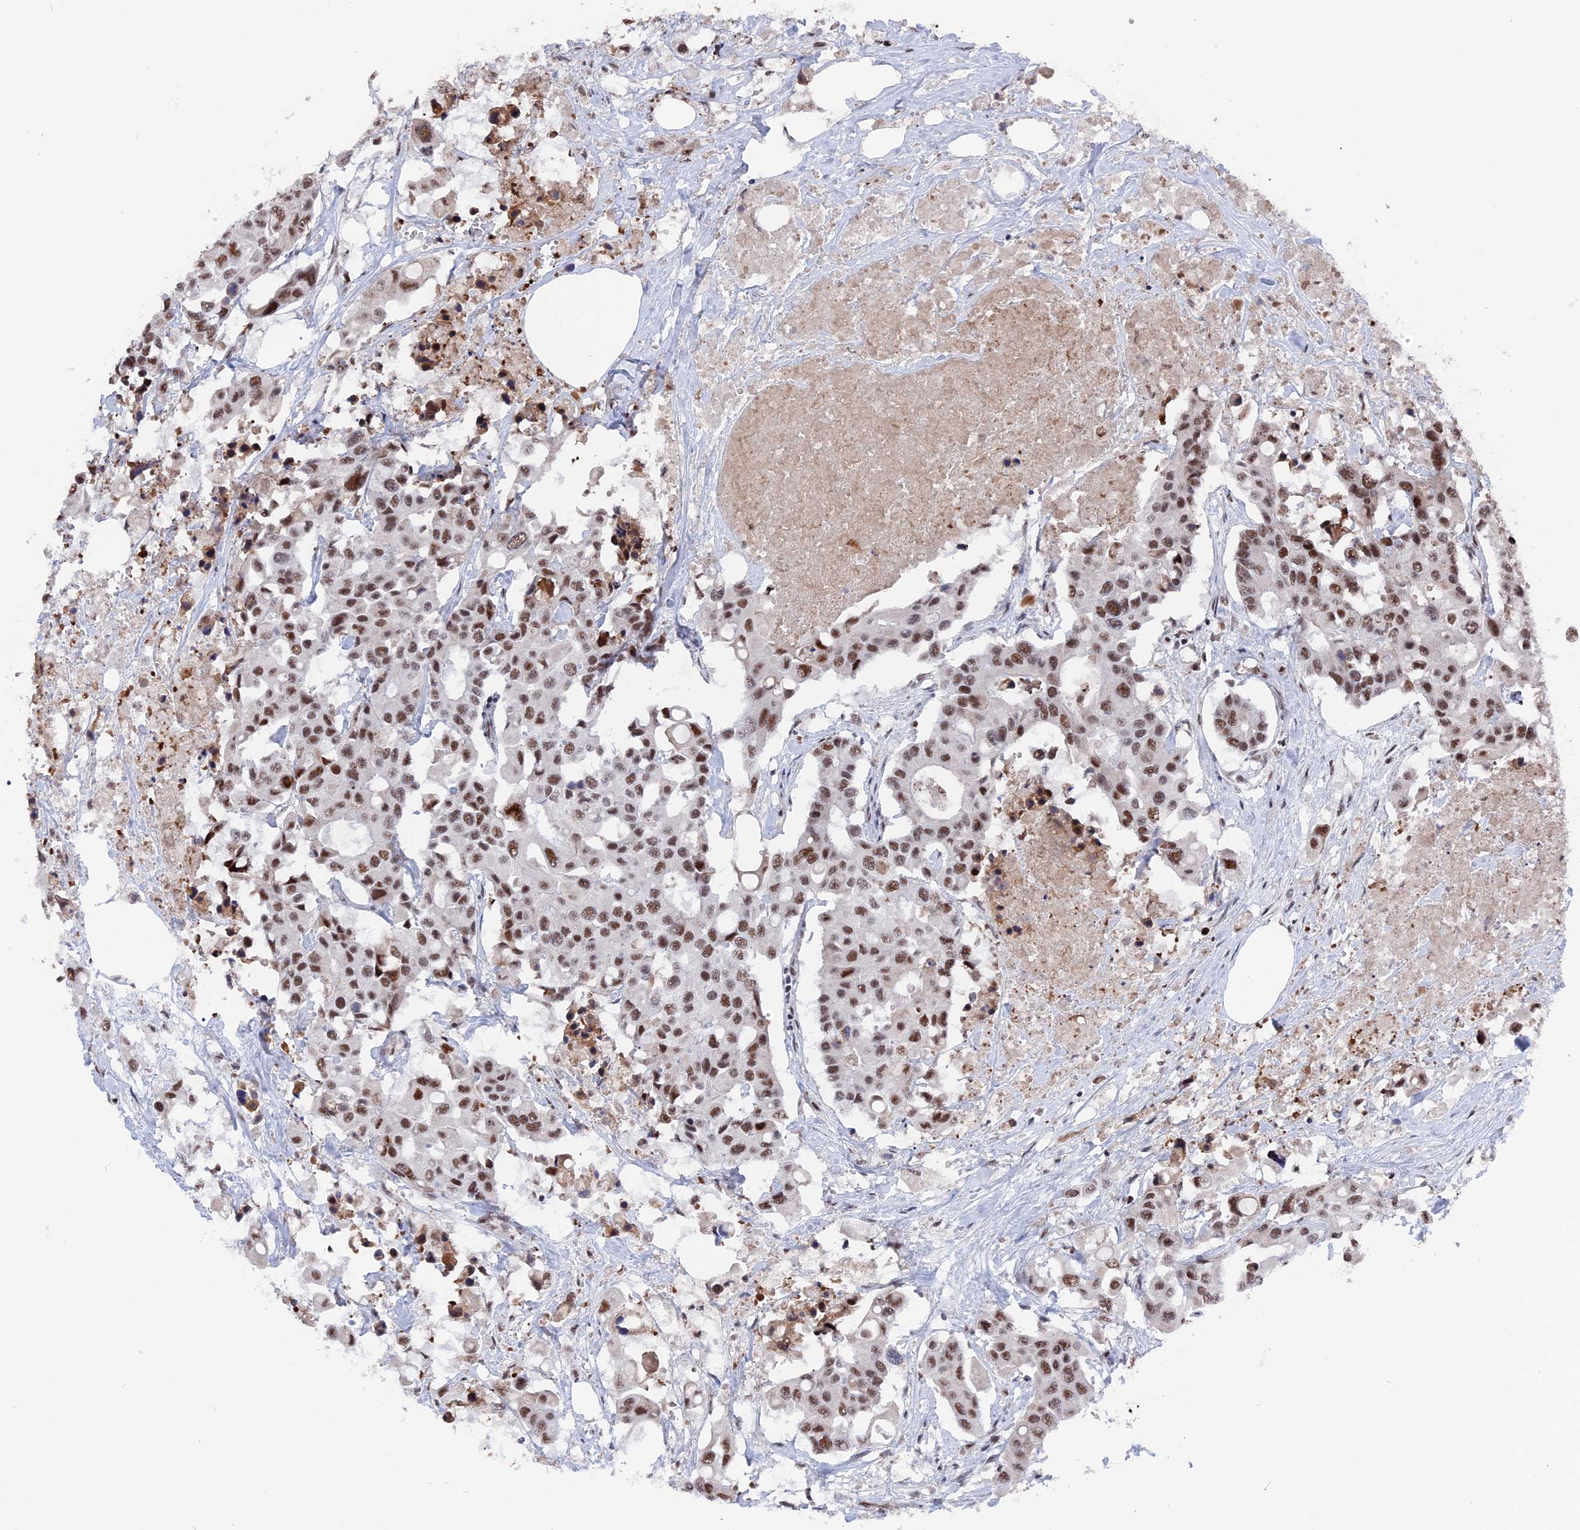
{"staining": {"intensity": "moderate", "quantity": ">75%", "location": "nuclear"}, "tissue": "colorectal cancer", "cell_type": "Tumor cells", "image_type": "cancer", "snomed": [{"axis": "morphology", "description": "Adenocarcinoma, NOS"}, {"axis": "topography", "description": "Colon"}], "caption": "Human colorectal adenocarcinoma stained with a brown dye displays moderate nuclear positive positivity in about >75% of tumor cells.", "gene": "SF3A2", "patient": {"sex": "male", "age": 77}}